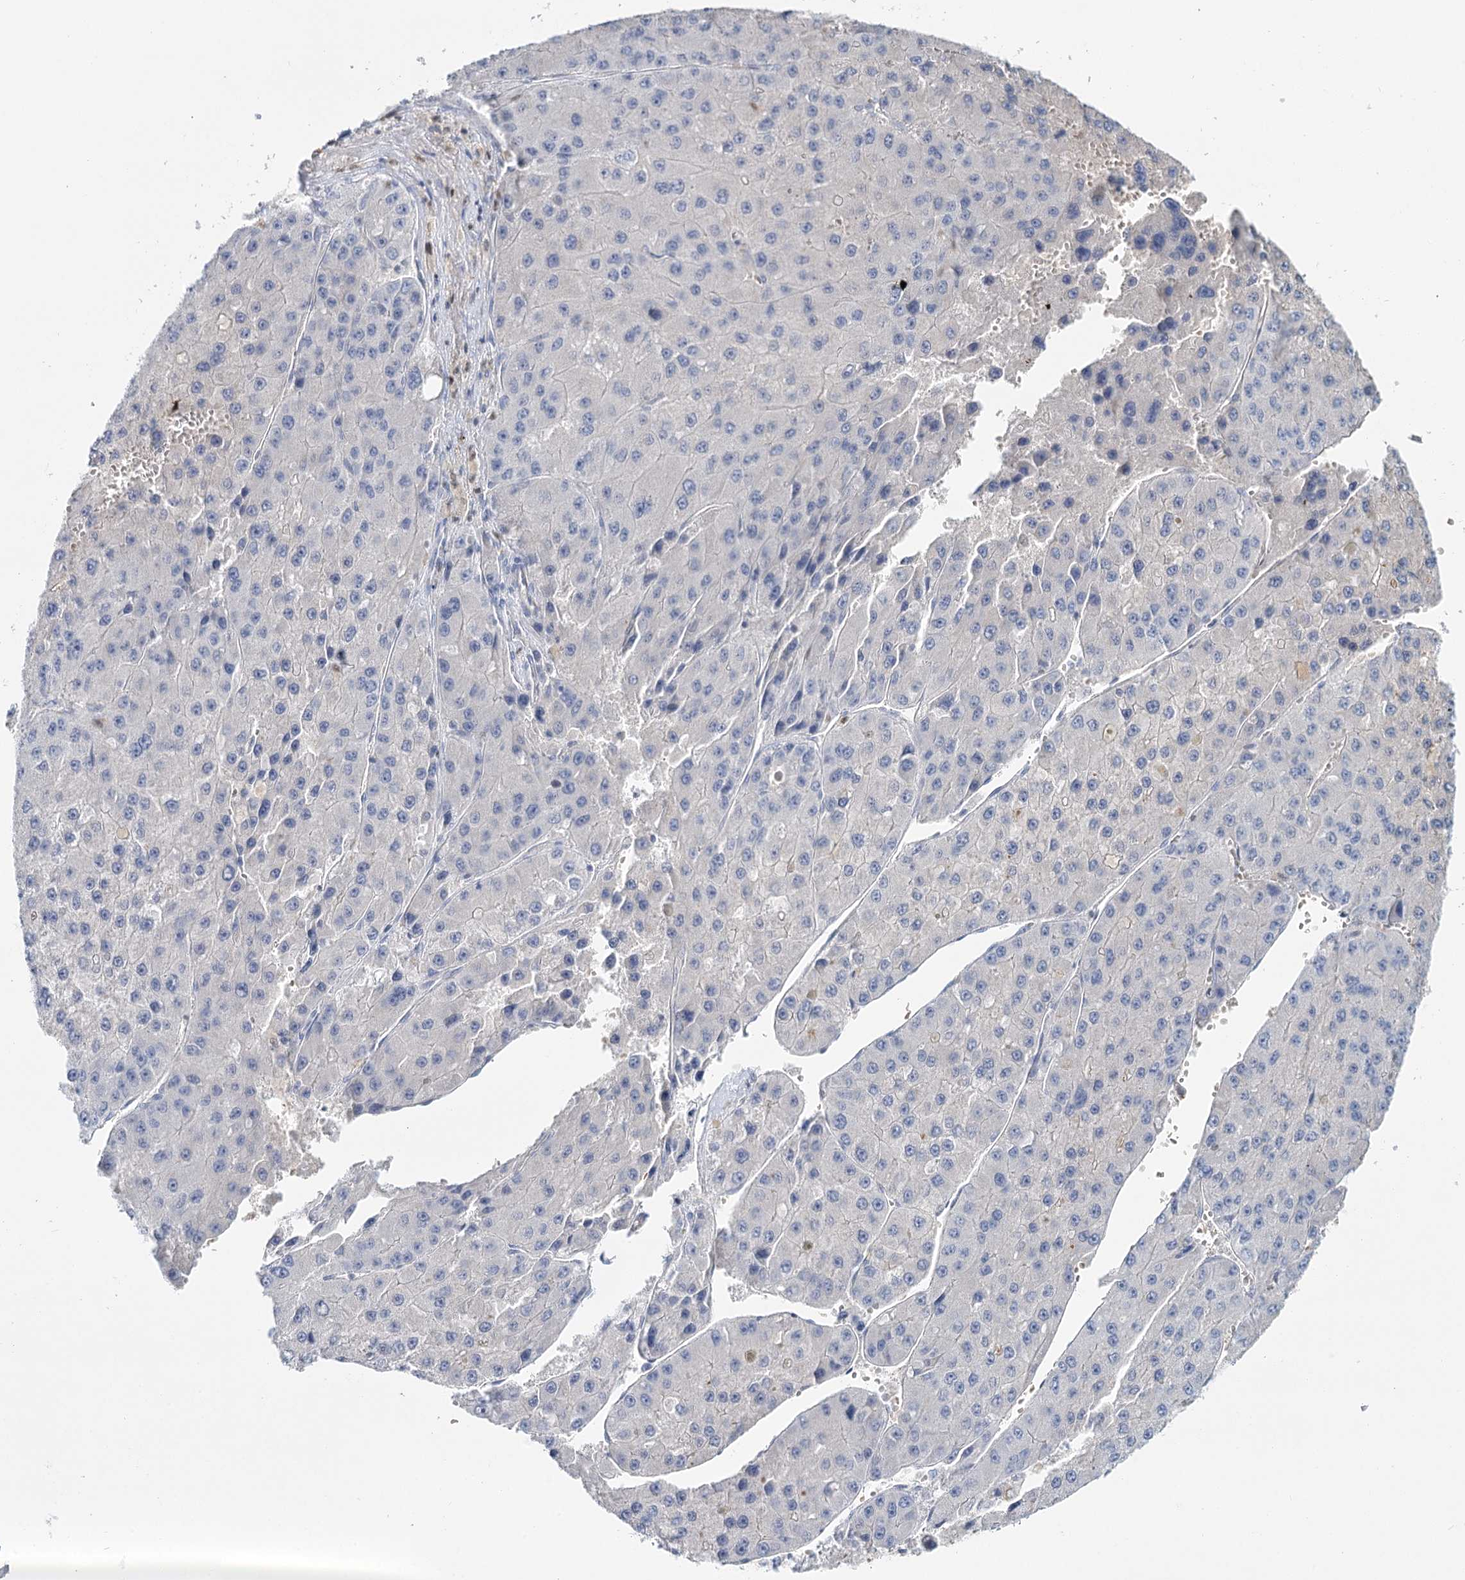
{"staining": {"intensity": "negative", "quantity": "none", "location": "none"}, "tissue": "liver cancer", "cell_type": "Tumor cells", "image_type": "cancer", "snomed": [{"axis": "morphology", "description": "Carcinoma, Hepatocellular, NOS"}, {"axis": "topography", "description": "Liver"}], "caption": "Immunohistochemical staining of human liver cancer demonstrates no significant staining in tumor cells. Brightfield microscopy of IHC stained with DAB (brown) and hematoxylin (blue), captured at high magnification.", "gene": "IGSF3", "patient": {"sex": "female", "age": 73}}